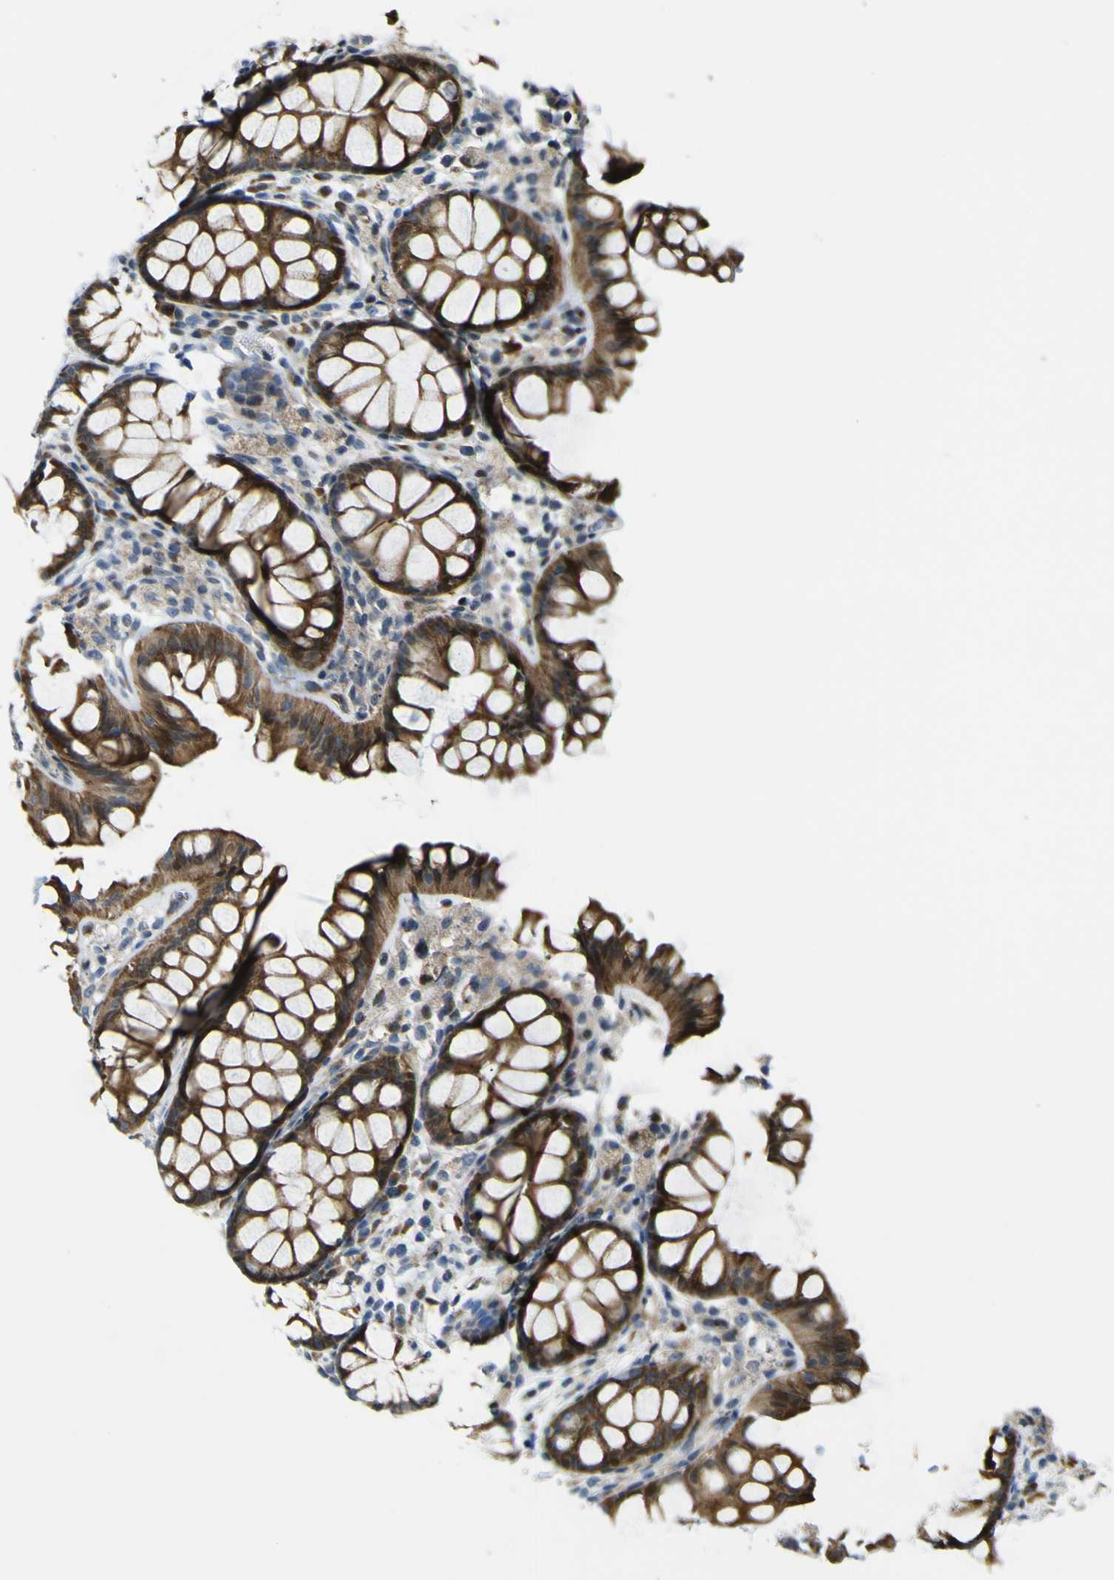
{"staining": {"intensity": "moderate", "quantity": ">75%", "location": "cytoplasmic/membranous"}, "tissue": "colon", "cell_type": "Endothelial cells", "image_type": "normal", "snomed": [{"axis": "morphology", "description": "Normal tissue, NOS"}, {"axis": "topography", "description": "Colon"}], "caption": "Moderate cytoplasmic/membranous expression is identified in approximately >75% of endothelial cells in normal colon.", "gene": "KDM7A", "patient": {"sex": "female", "age": 55}}